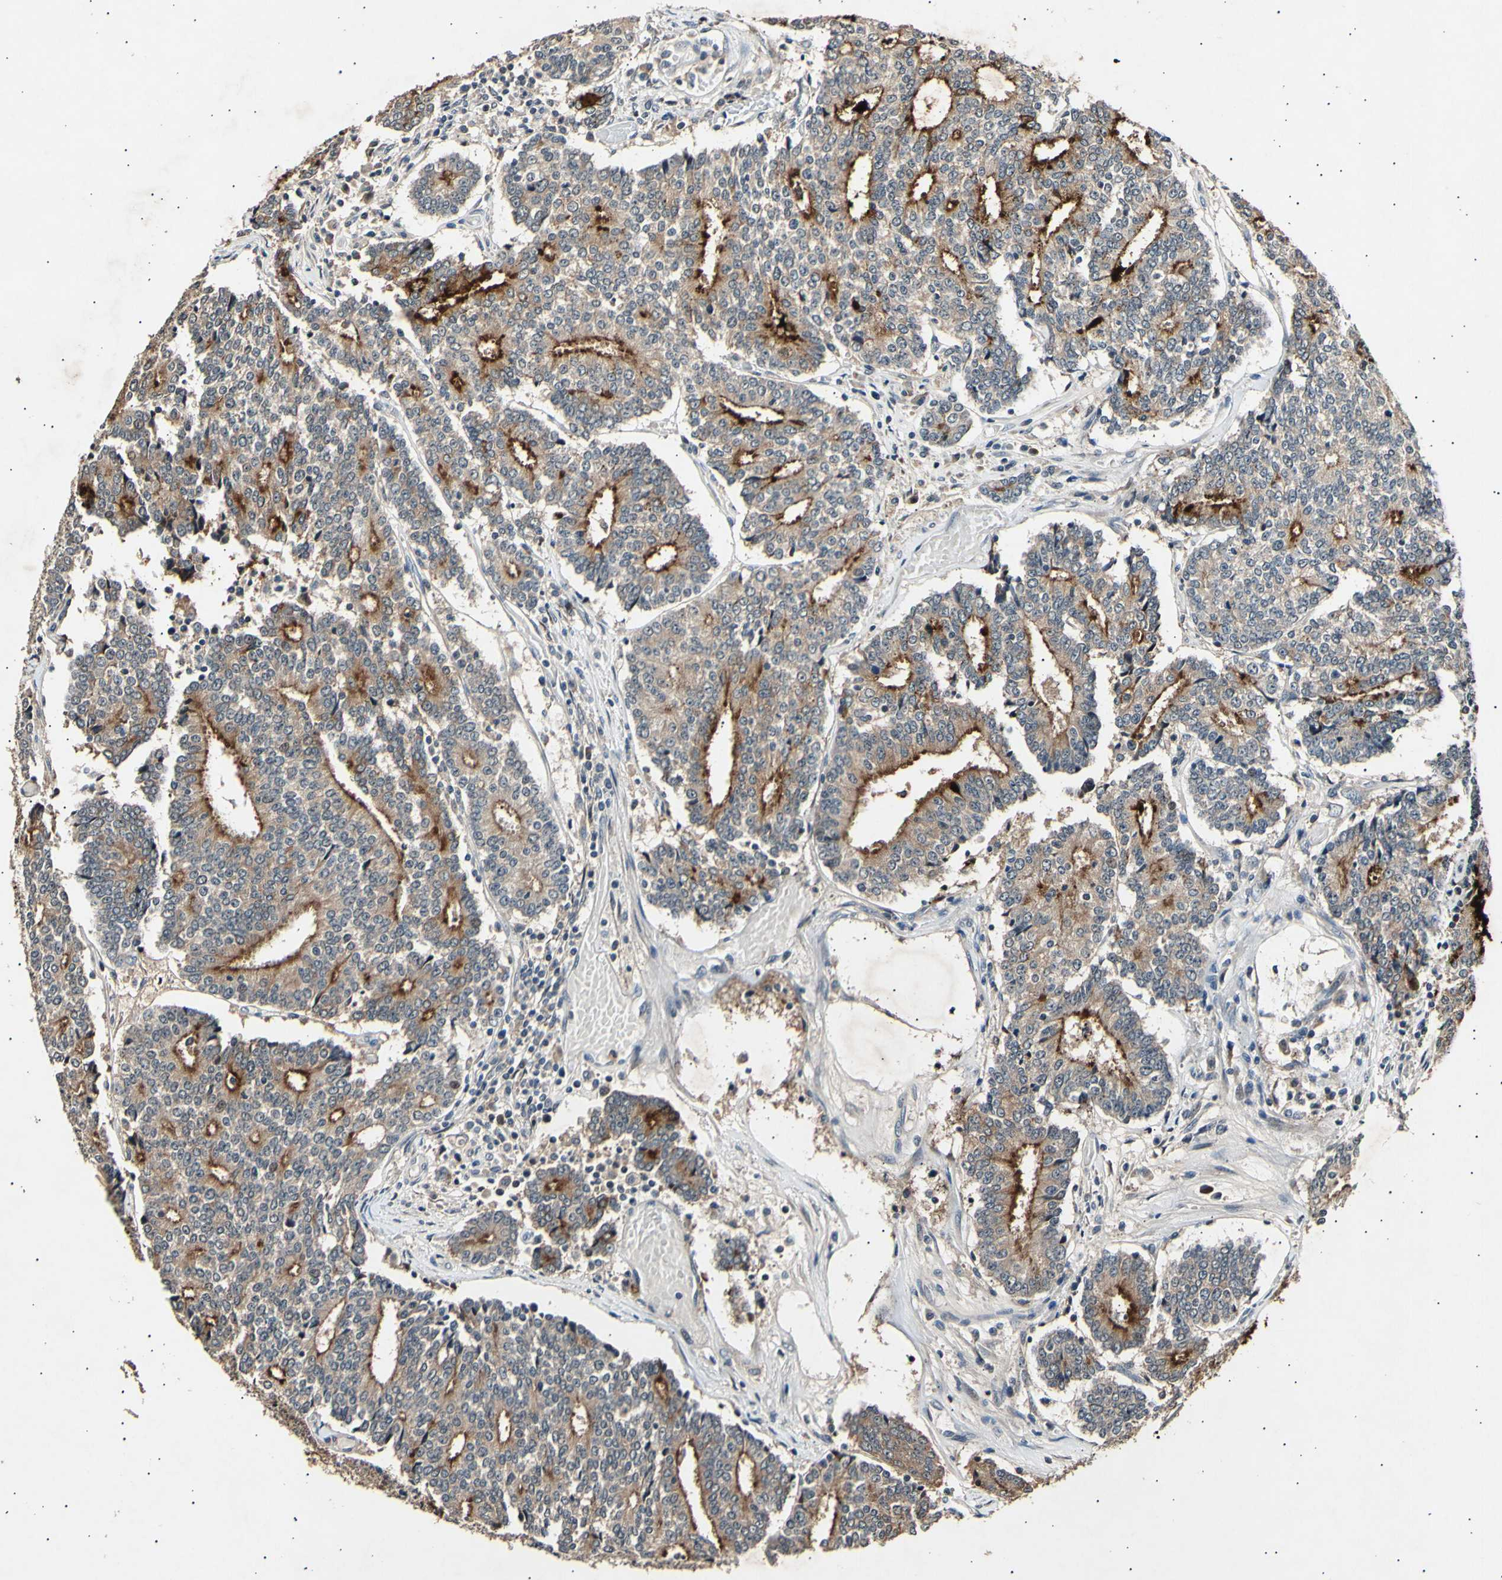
{"staining": {"intensity": "strong", "quantity": "25%-75%", "location": "cytoplasmic/membranous"}, "tissue": "prostate cancer", "cell_type": "Tumor cells", "image_type": "cancer", "snomed": [{"axis": "morphology", "description": "Normal tissue, NOS"}, {"axis": "morphology", "description": "Adenocarcinoma, High grade"}, {"axis": "topography", "description": "Prostate"}, {"axis": "topography", "description": "Seminal veicle"}], "caption": "DAB immunohistochemical staining of prostate cancer exhibits strong cytoplasmic/membranous protein staining in about 25%-75% of tumor cells. (DAB IHC with brightfield microscopy, high magnification).", "gene": "ADCY3", "patient": {"sex": "male", "age": 55}}